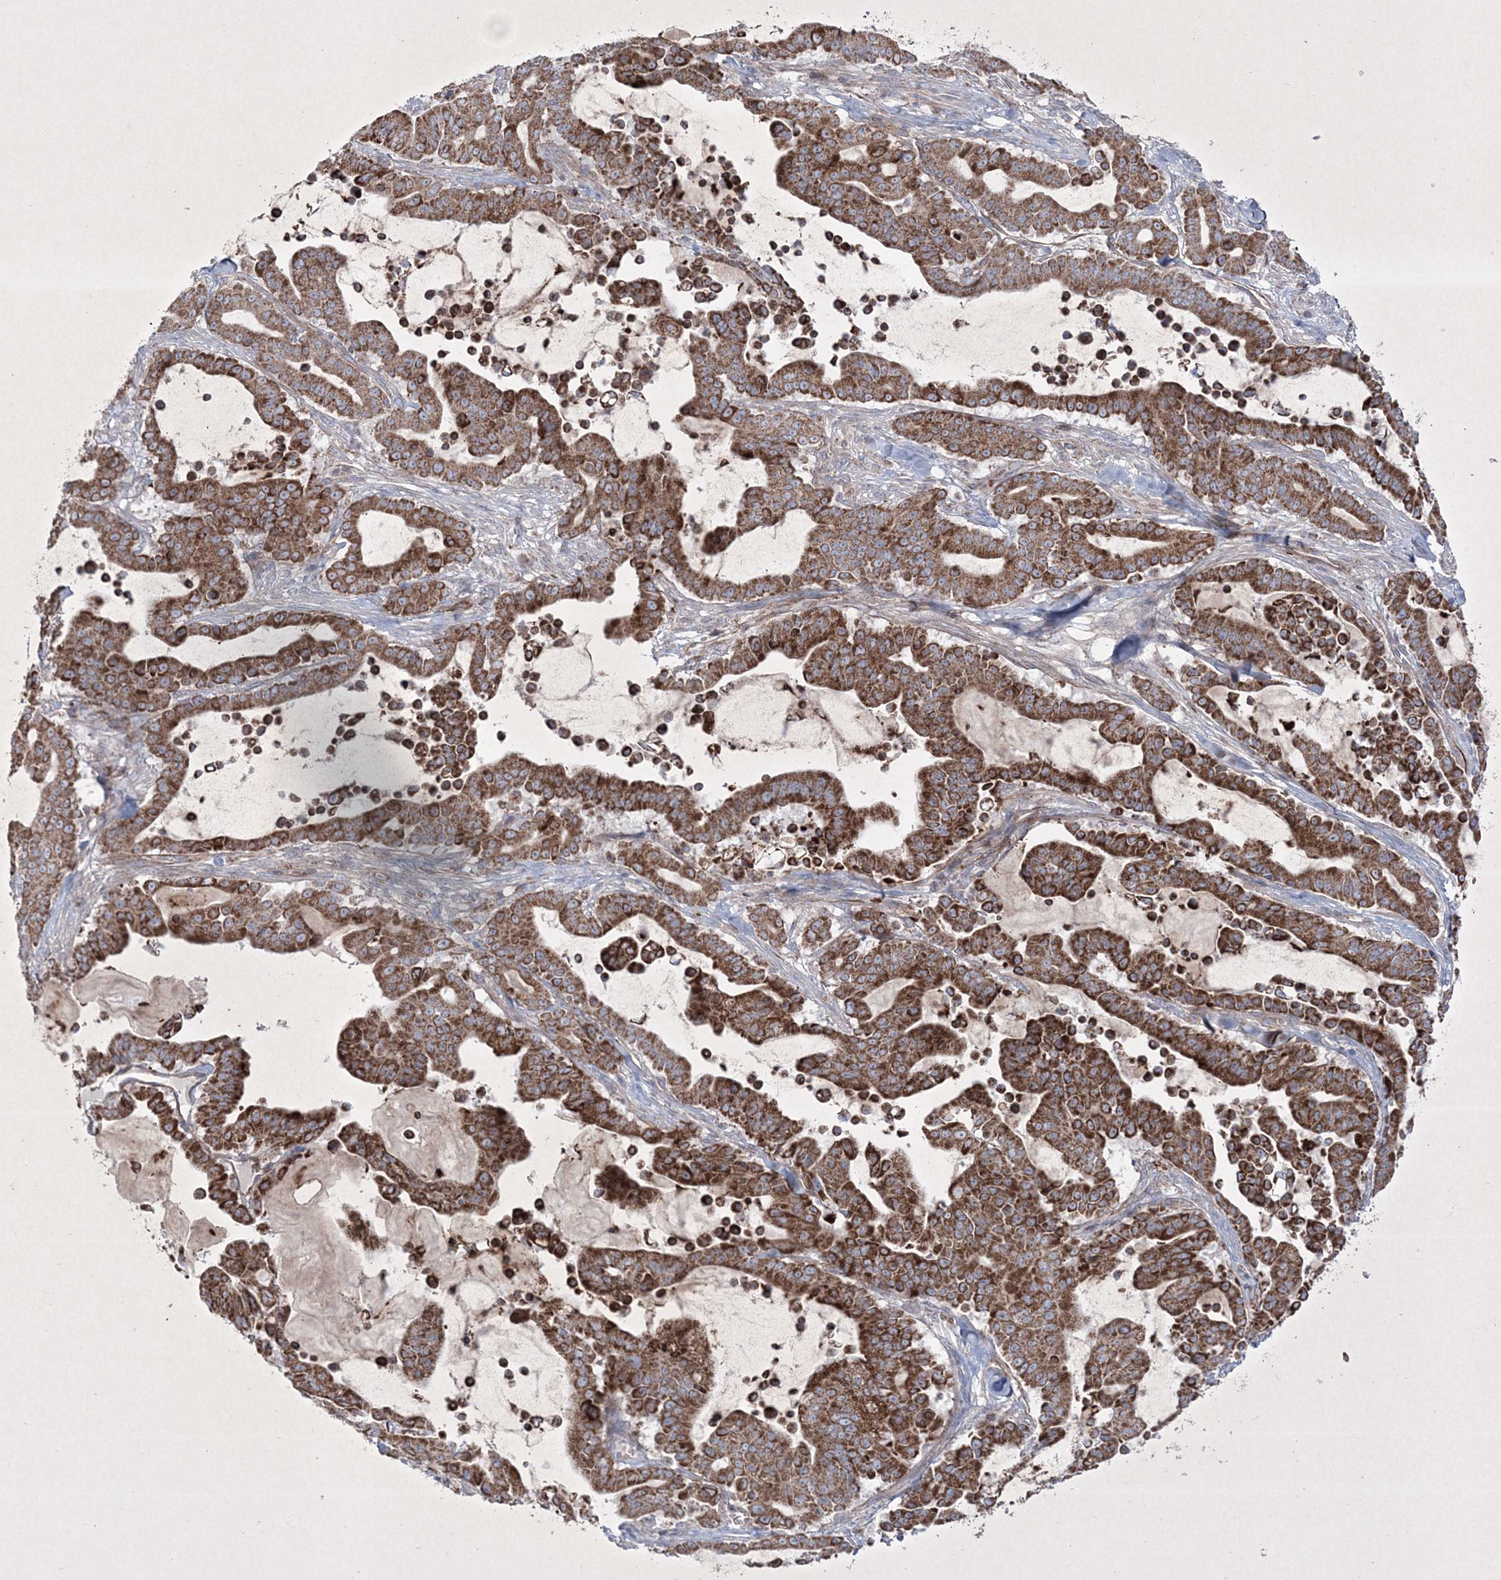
{"staining": {"intensity": "strong", "quantity": ">75%", "location": "cytoplasmic/membranous"}, "tissue": "pancreatic cancer", "cell_type": "Tumor cells", "image_type": "cancer", "snomed": [{"axis": "morphology", "description": "Adenocarcinoma, NOS"}, {"axis": "topography", "description": "Pancreas"}], "caption": "Brown immunohistochemical staining in human pancreatic adenocarcinoma shows strong cytoplasmic/membranous staining in about >75% of tumor cells.", "gene": "RICTOR", "patient": {"sex": "male", "age": 63}}